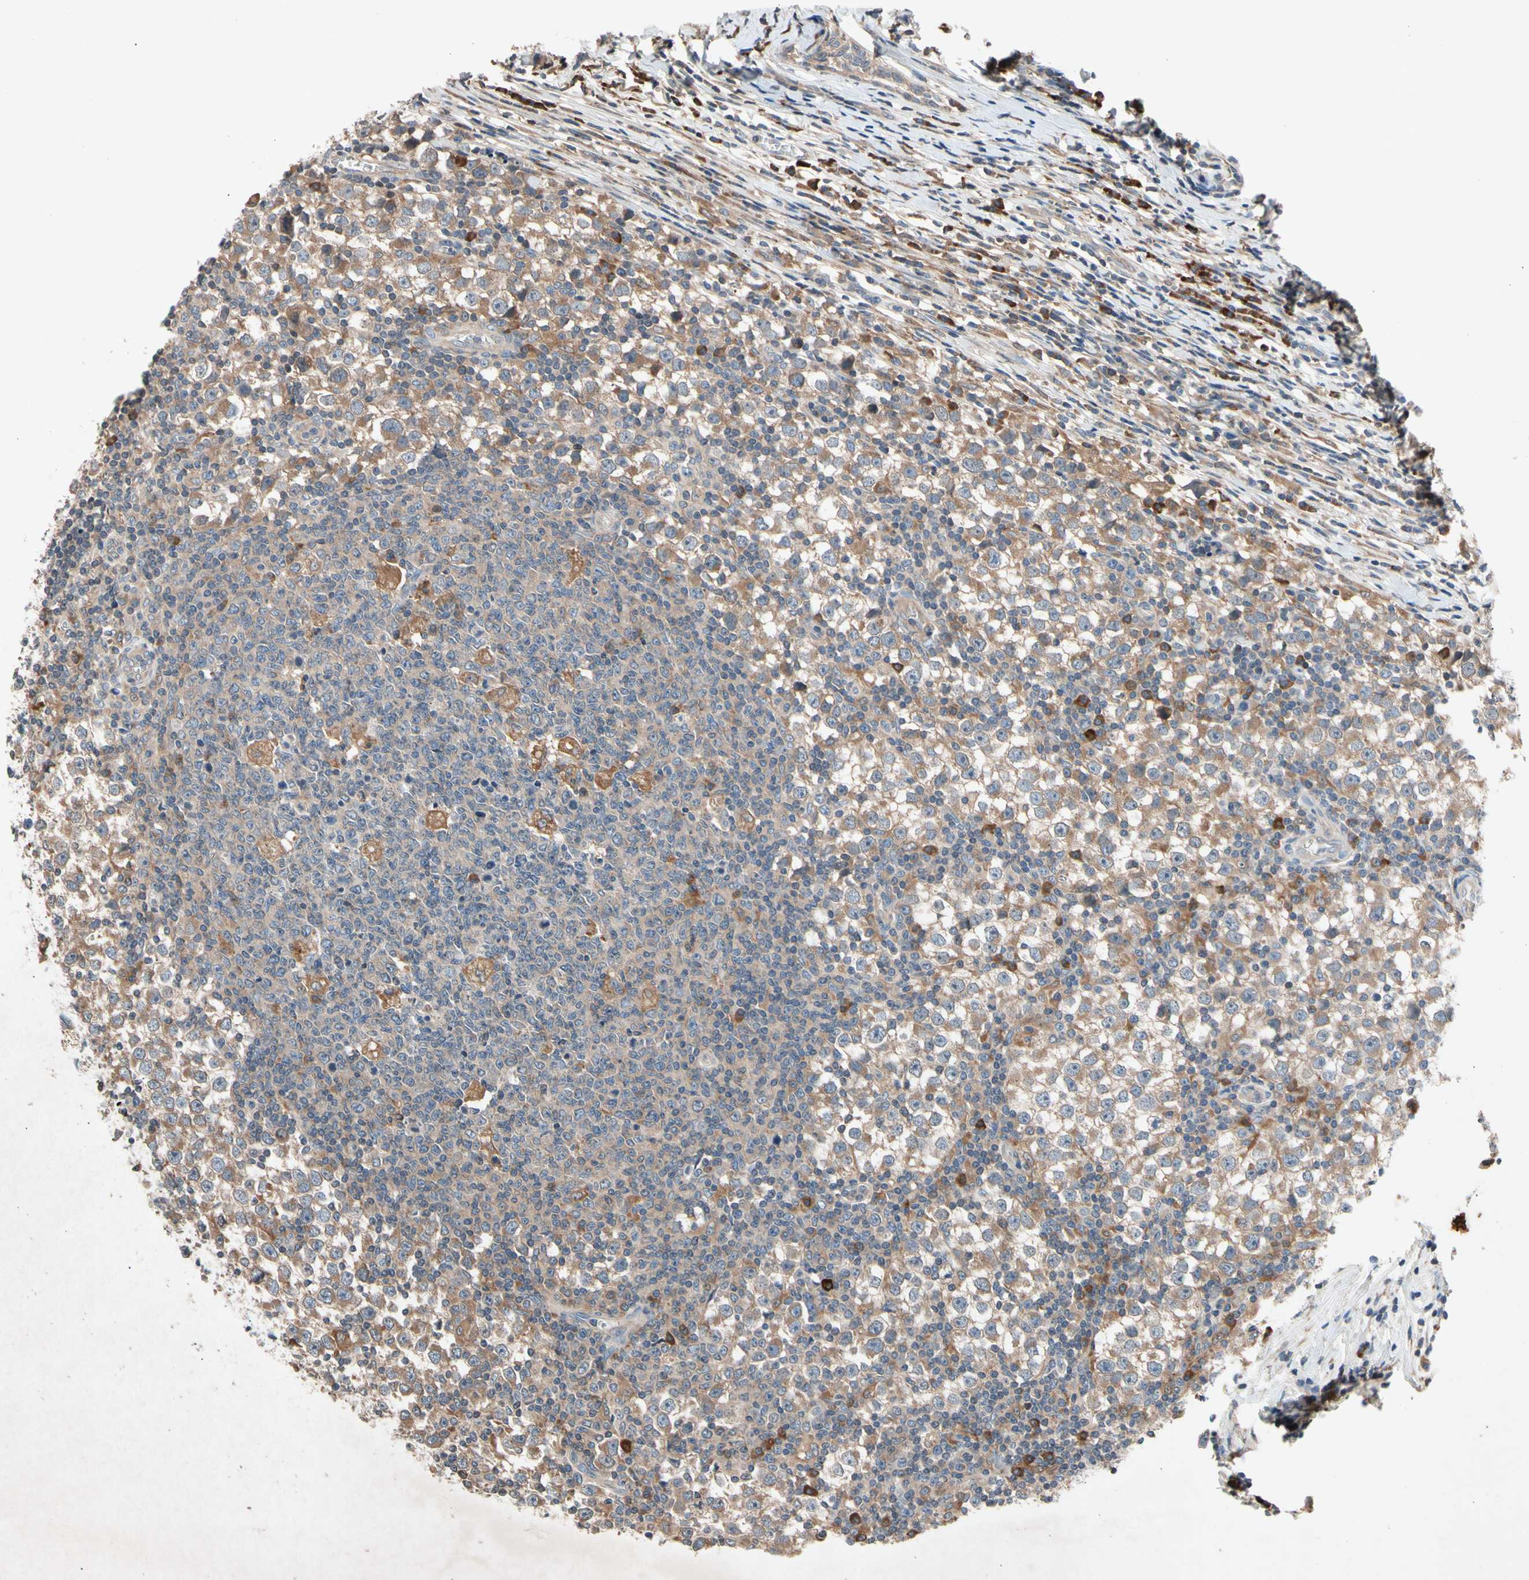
{"staining": {"intensity": "moderate", "quantity": ">75%", "location": "cytoplasmic/membranous"}, "tissue": "testis cancer", "cell_type": "Tumor cells", "image_type": "cancer", "snomed": [{"axis": "morphology", "description": "Seminoma, NOS"}, {"axis": "topography", "description": "Testis"}], "caption": "IHC (DAB (3,3'-diaminobenzidine)) staining of human seminoma (testis) reveals moderate cytoplasmic/membranous protein positivity in approximately >75% of tumor cells. The staining is performed using DAB brown chromogen to label protein expression. The nuclei are counter-stained blue using hematoxylin.", "gene": "PRDX4", "patient": {"sex": "male", "age": 65}}